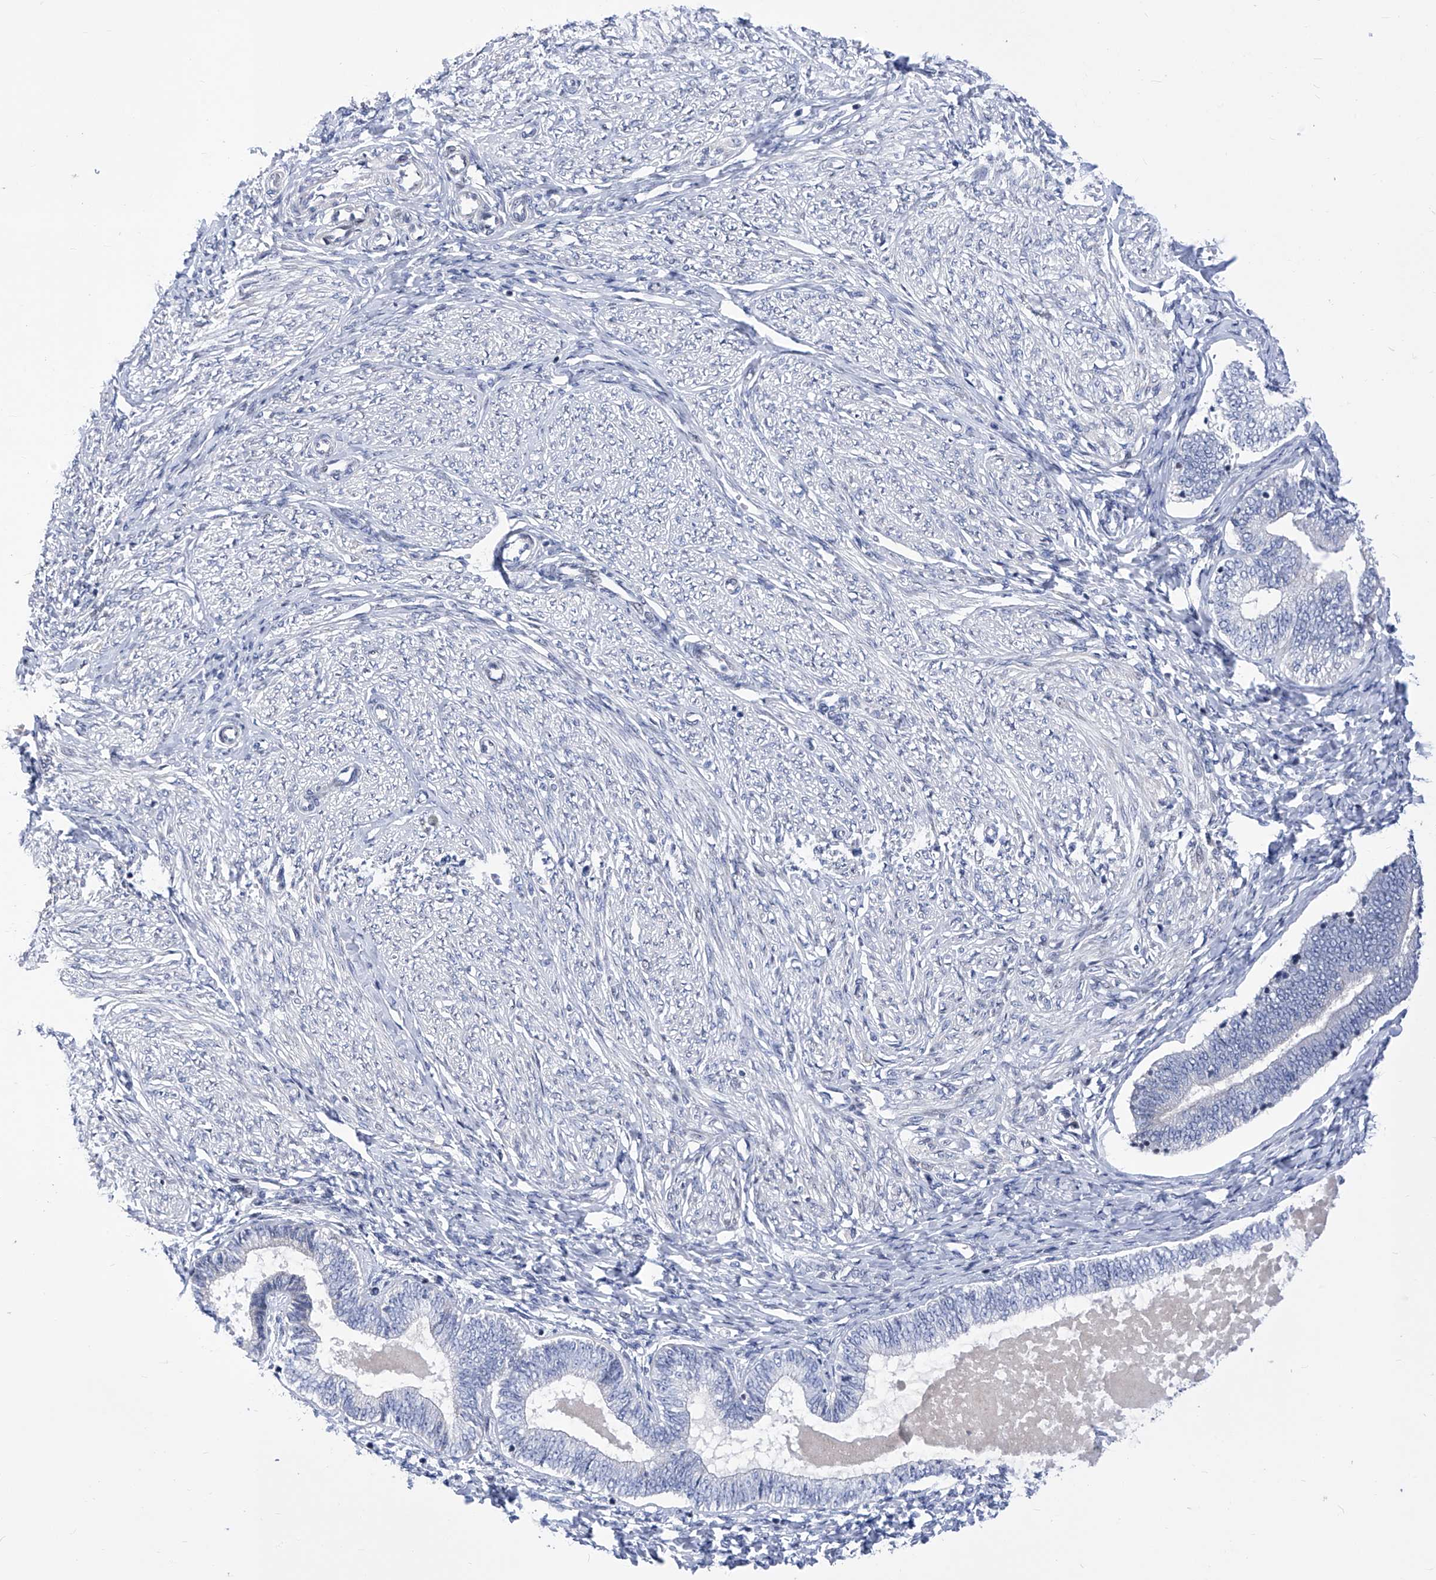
{"staining": {"intensity": "negative", "quantity": "none", "location": "none"}, "tissue": "endometrium", "cell_type": "Cells in endometrial stroma", "image_type": "normal", "snomed": [{"axis": "morphology", "description": "Normal tissue, NOS"}, {"axis": "topography", "description": "Endometrium"}], "caption": "Unremarkable endometrium was stained to show a protein in brown. There is no significant positivity in cells in endometrial stroma. (DAB IHC with hematoxylin counter stain).", "gene": "NUFIP1", "patient": {"sex": "female", "age": 72}}